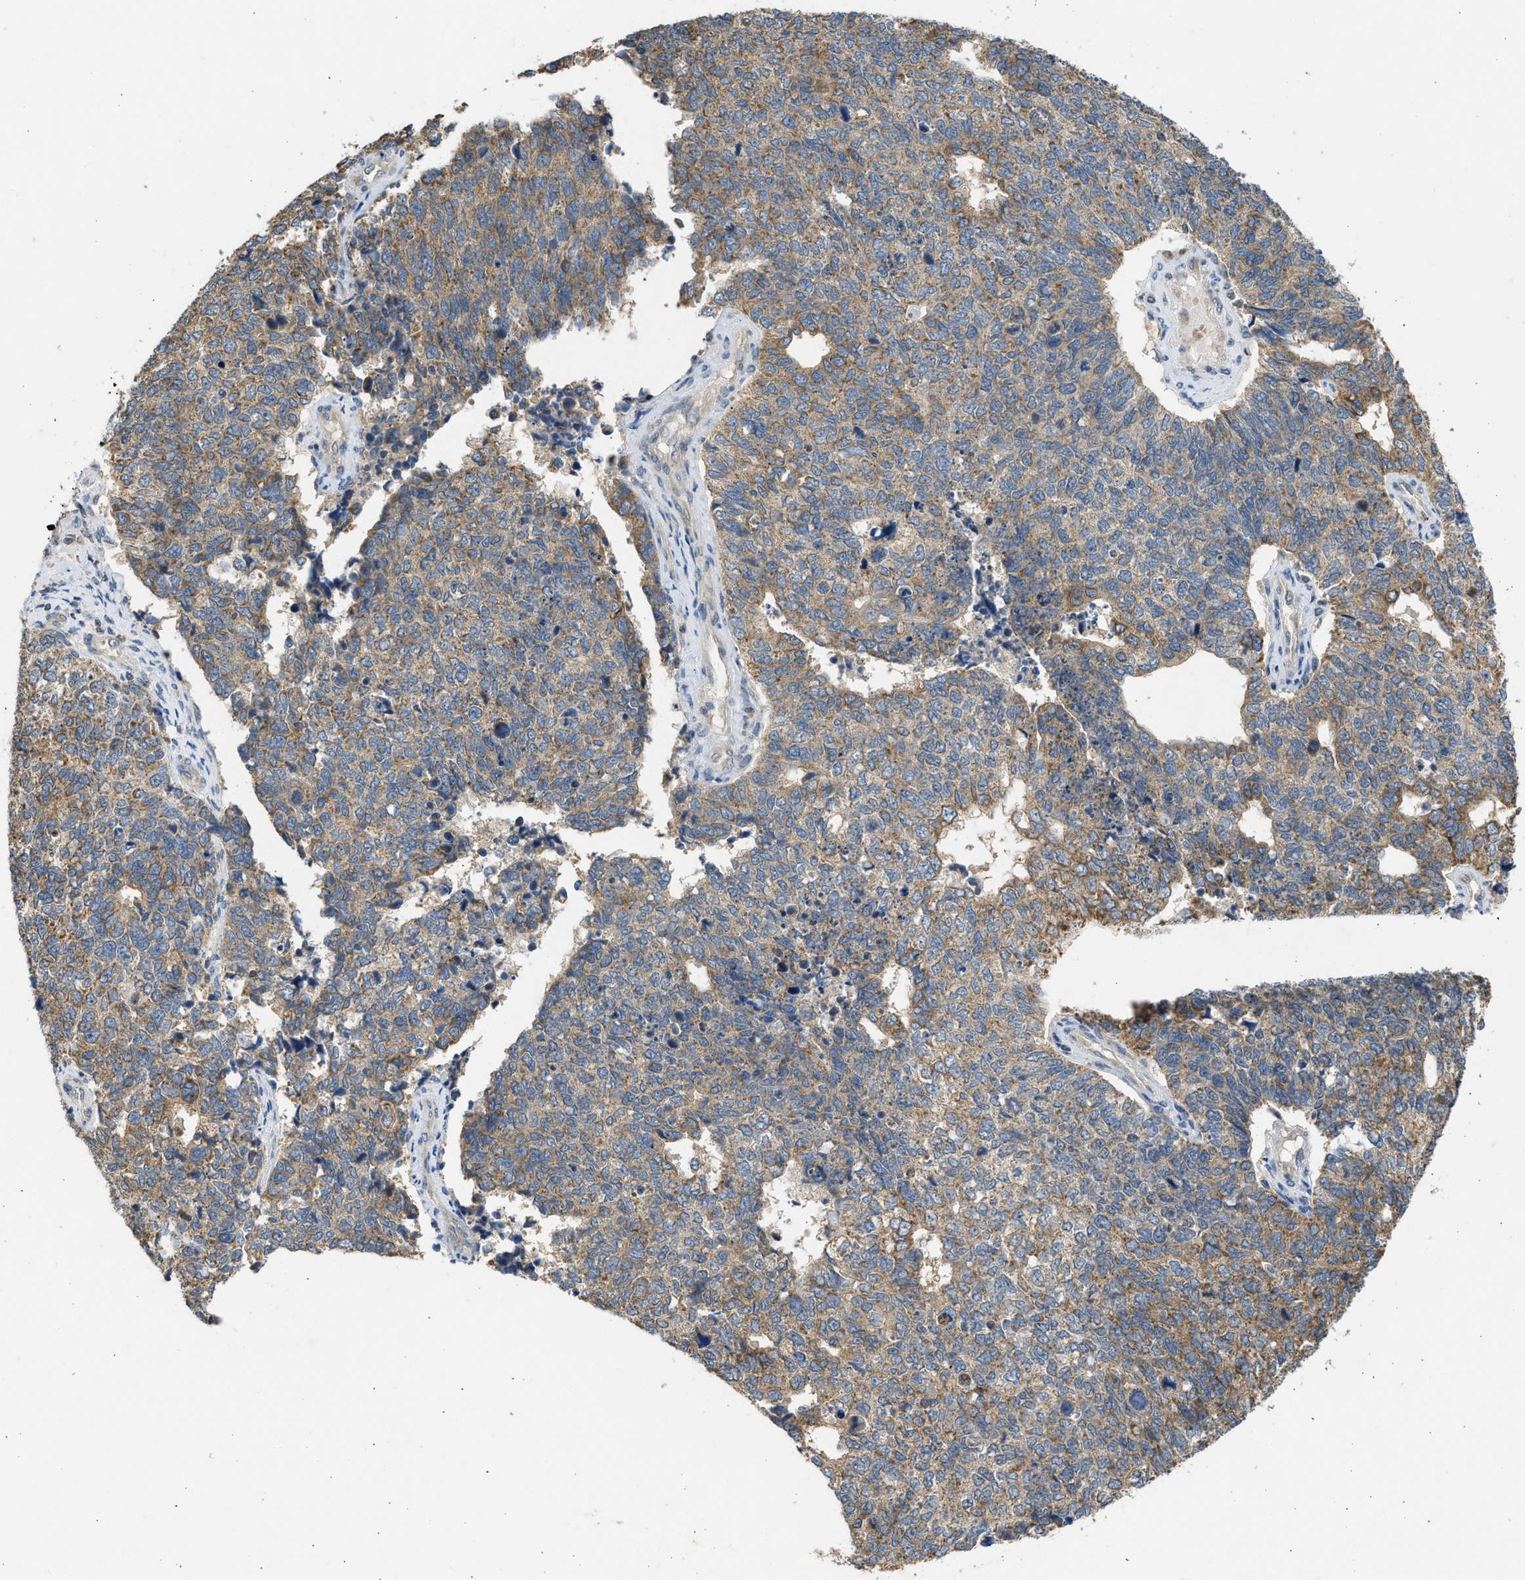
{"staining": {"intensity": "moderate", "quantity": ">75%", "location": "cytoplasmic/membranous"}, "tissue": "cervical cancer", "cell_type": "Tumor cells", "image_type": "cancer", "snomed": [{"axis": "morphology", "description": "Squamous cell carcinoma, NOS"}, {"axis": "topography", "description": "Cervix"}], "caption": "Human squamous cell carcinoma (cervical) stained with a protein marker demonstrates moderate staining in tumor cells.", "gene": "CYP1A1", "patient": {"sex": "female", "age": 63}}